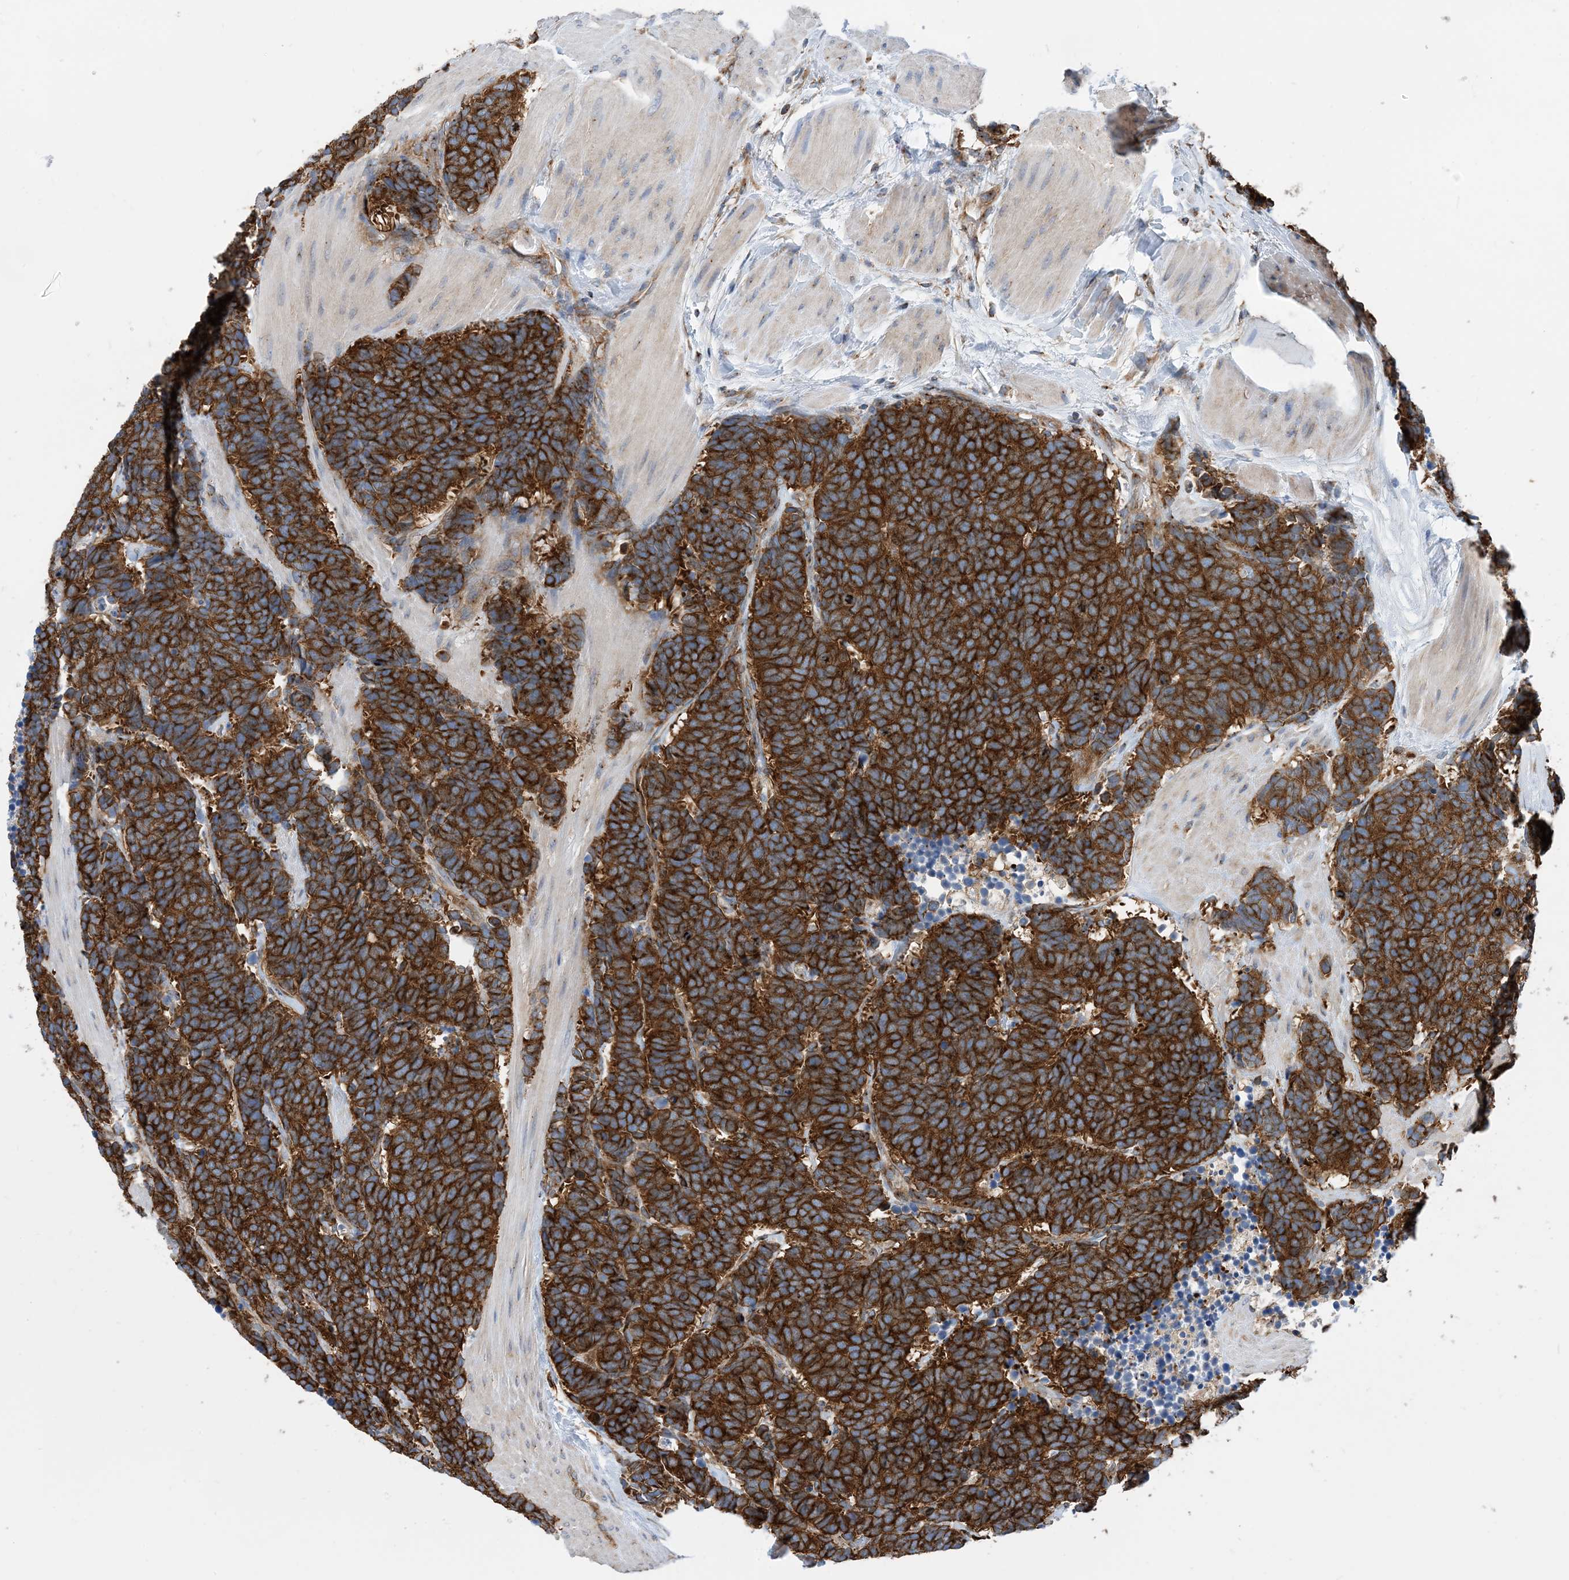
{"staining": {"intensity": "strong", "quantity": ">75%", "location": "cytoplasmic/membranous"}, "tissue": "carcinoid", "cell_type": "Tumor cells", "image_type": "cancer", "snomed": [{"axis": "morphology", "description": "Carcinoma, NOS"}, {"axis": "morphology", "description": "Carcinoid, malignant, NOS"}, {"axis": "topography", "description": "Urinary bladder"}], "caption": "Protein staining of malignant carcinoid tissue displays strong cytoplasmic/membranous positivity in about >75% of tumor cells. (DAB (3,3'-diaminobenzidine) = brown stain, brightfield microscopy at high magnification).", "gene": "DYNC1LI1", "patient": {"sex": "male", "age": 57}}